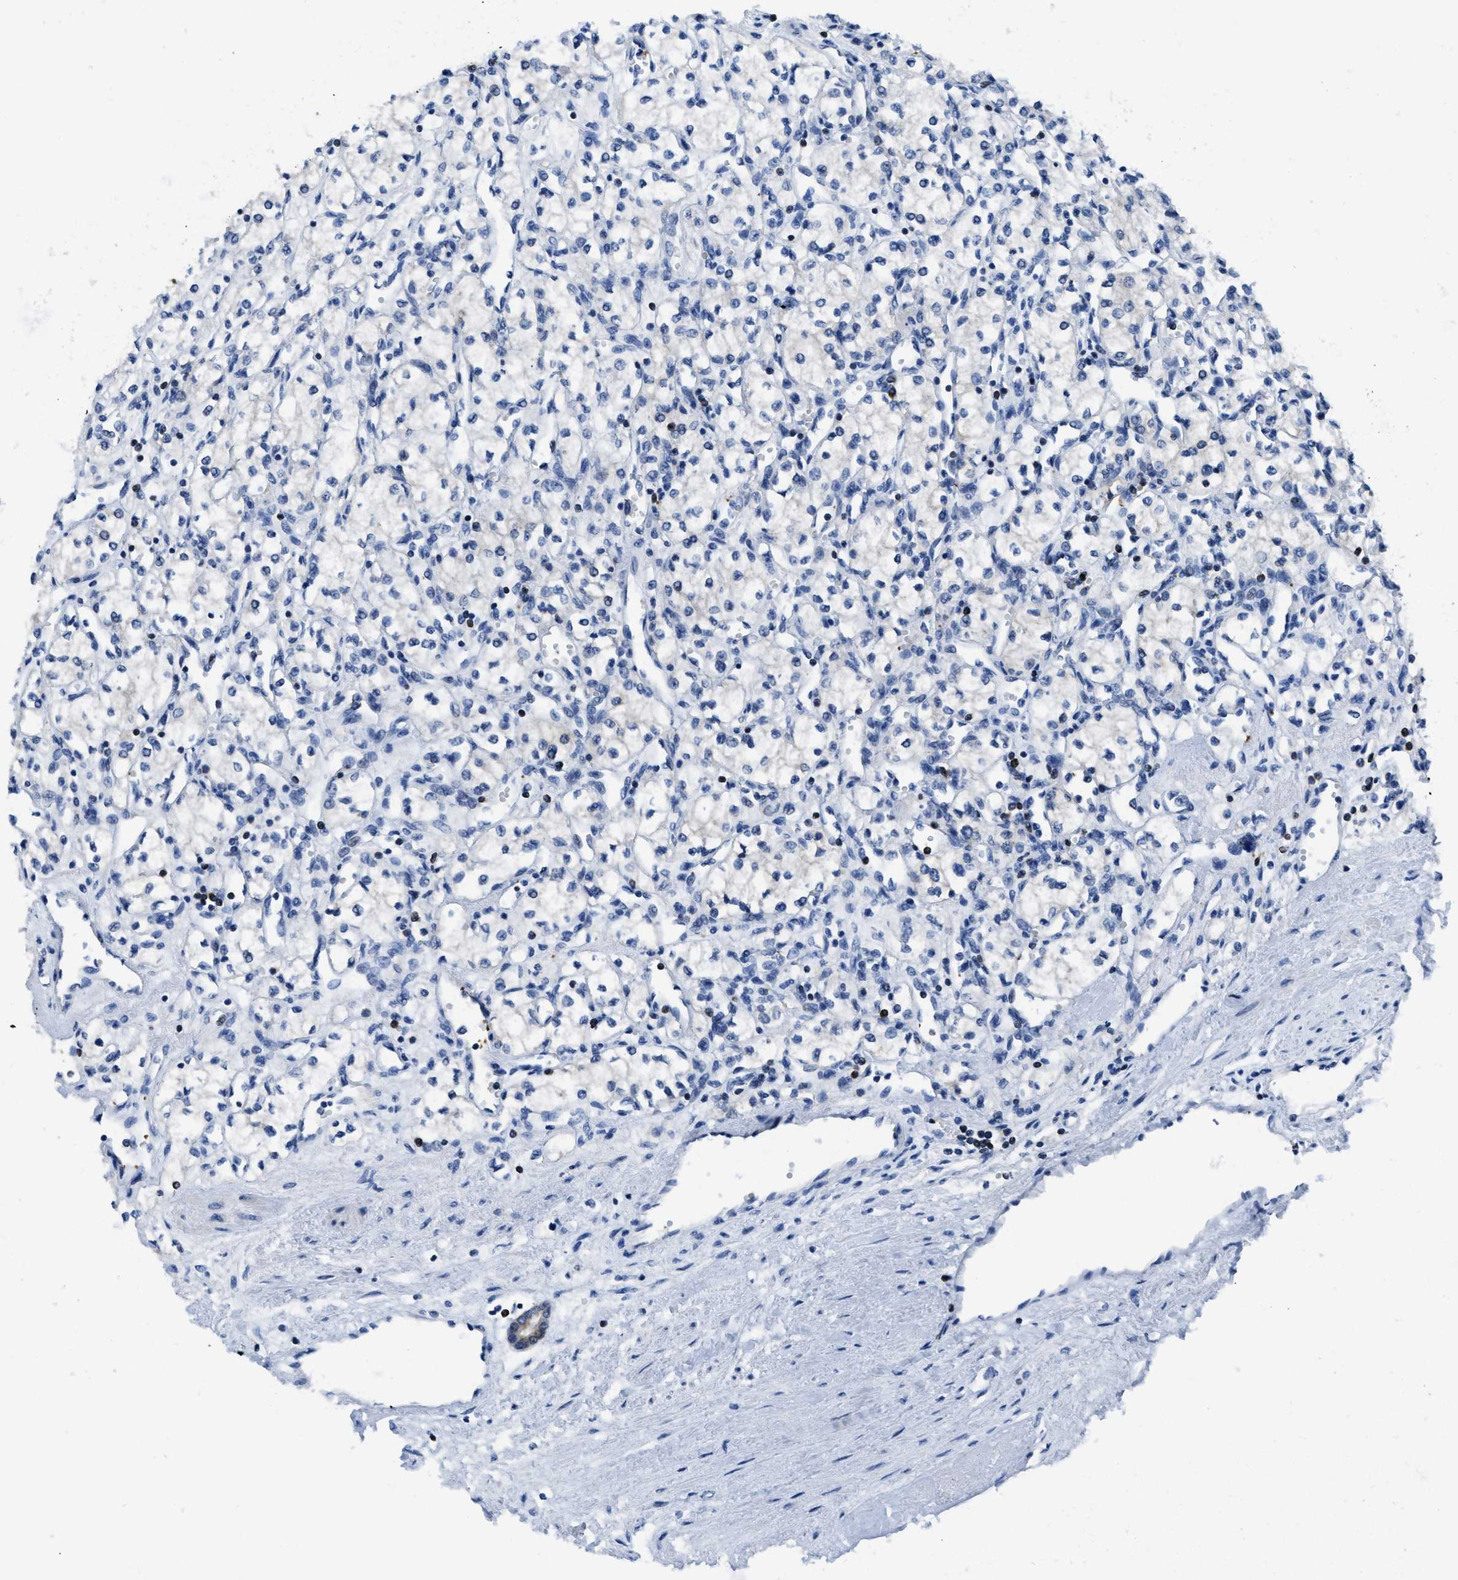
{"staining": {"intensity": "negative", "quantity": "none", "location": "none"}, "tissue": "renal cancer", "cell_type": "Tumor cells", "image_type": "cancer", "snomed": [{"axis": "morphology", "description": "Adenocarcinoma, NOS"}, {"axis": "topography", "description": "Kidney"}], "caption": "Renal cancer (adenocarcinoma) stained for a protein using immunohistochemistry displays no staining tumor cells.", "gene": "ITGA3", "patient": {"sex": "male", "age": 59}}